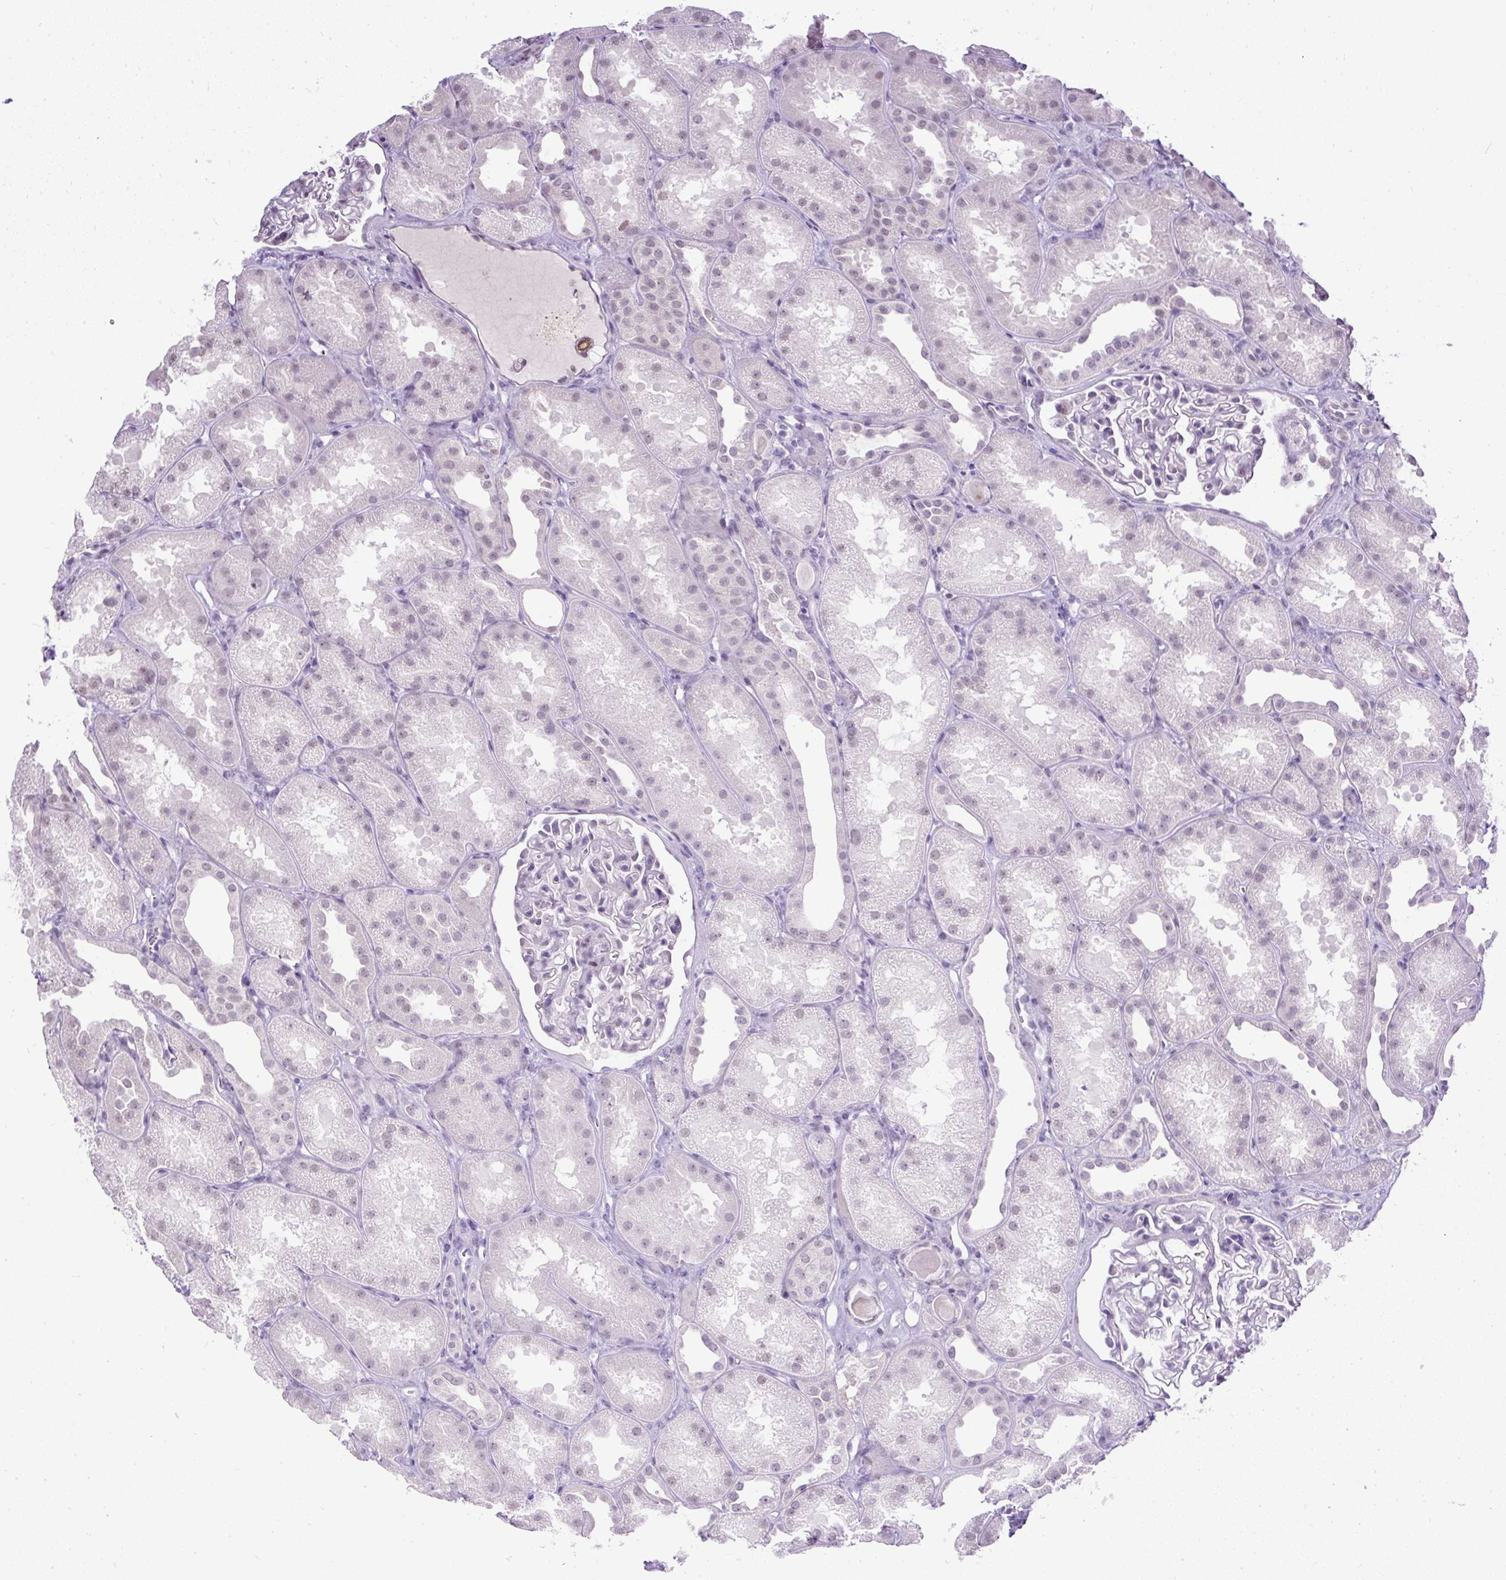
{"staining": {"intensity": "negative", "quantity": "none", "location": "none"}, "tissue": "kidney", "cell_type": "Cells in glomeruli", "image_type": "normal", "snomed": [{"axis": "morphology", "description": "Normal tissue, NOS"}, {"axis": "topography", "description": "Kidney"}], "caption": "Immunohistochemistry image of normal kidney: kidney stained with DAB shows no significant protein positivity in cells in glomeruli.", "gene": "WNT10B", "patient": {"sex": "male", "age": 61}}